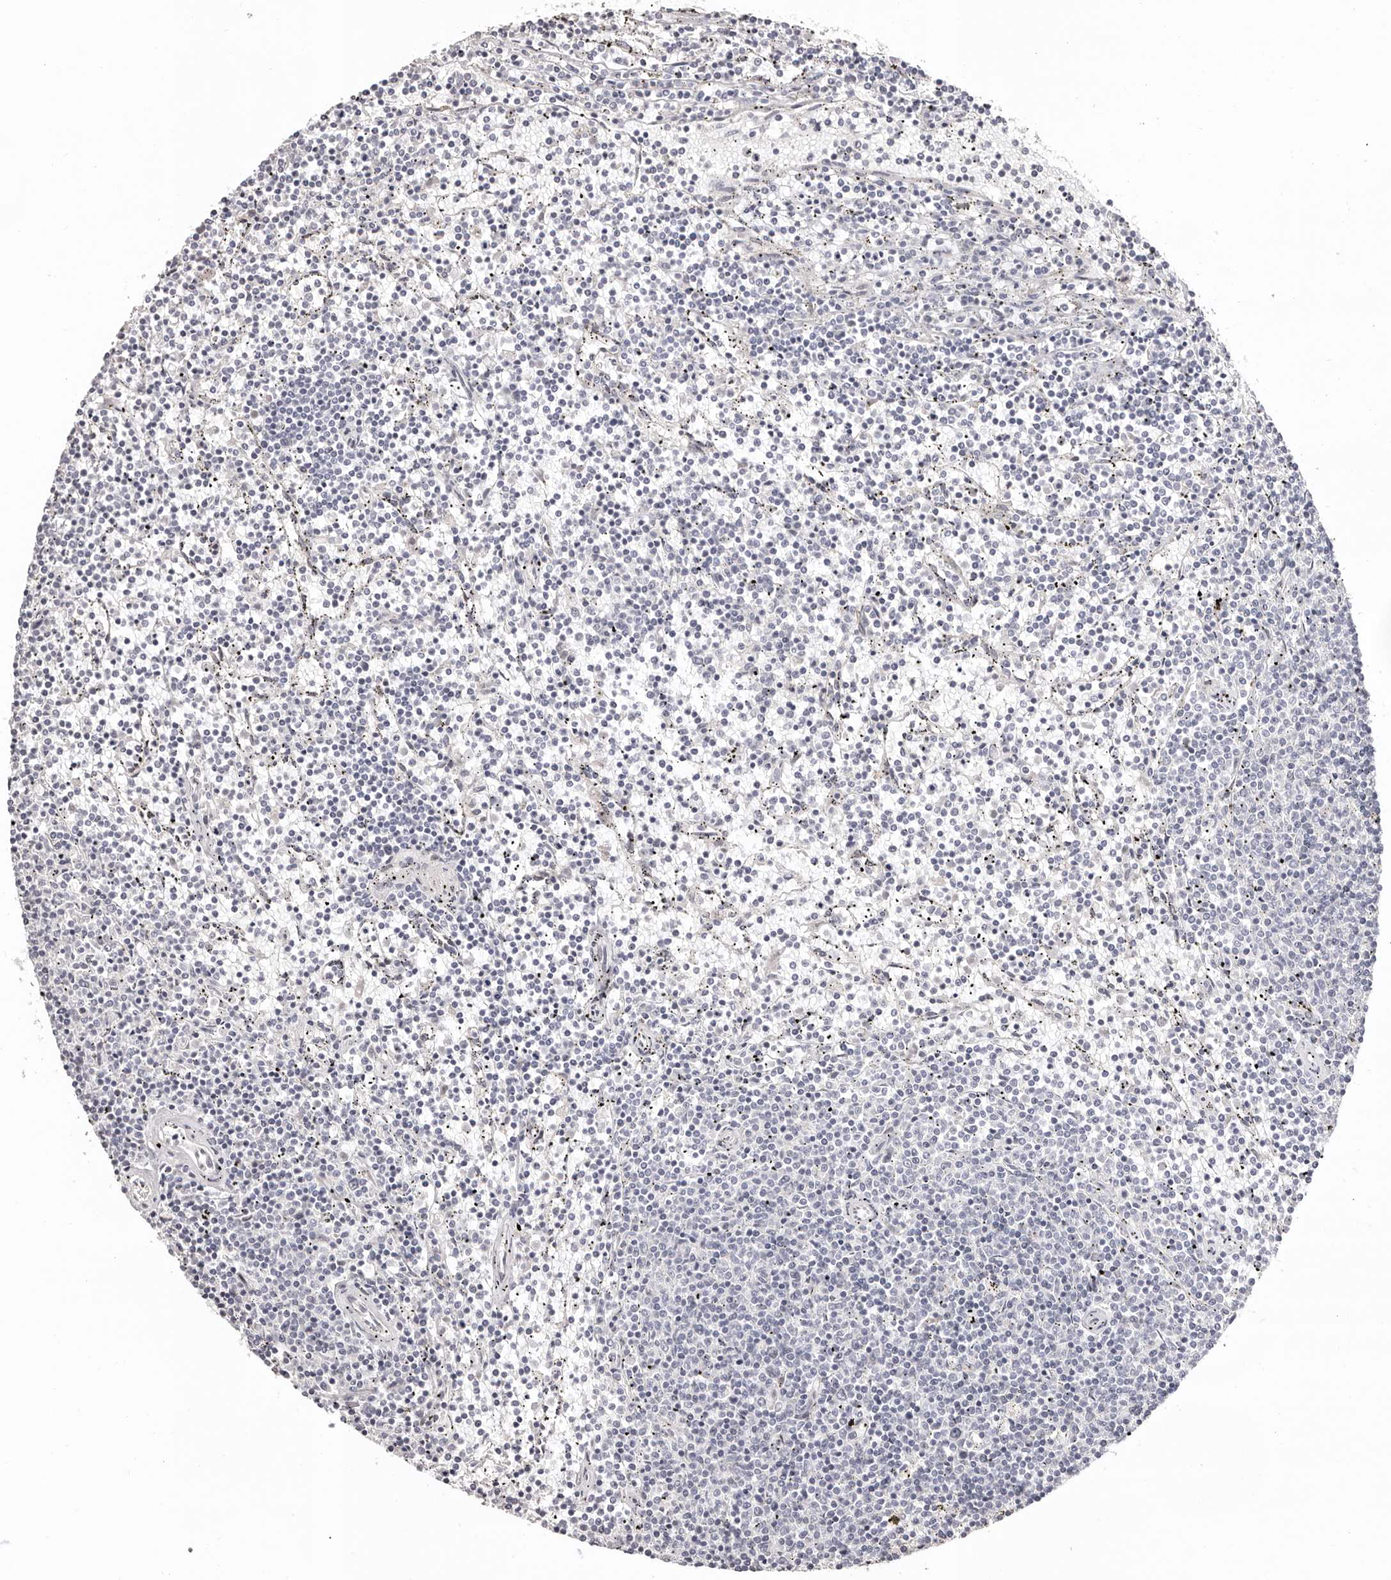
{"staining": {"intensity": "negative", "quantity": "none", "location": "none"}, "tissue": "lymphoma", "cell_type": "Tumor cells", "image_type": "cancer", "snomed": [{"axis": "morphology", "description": "Malignant lymphoma, non-Hodgkin's type, Low grade"}, {"axis": "topography", "description": "Spleen"}], "caption": "Lymphoma was stained to show a protein in brown. There is no significant expression in tumor cells.", "gene": "PCDHB6", "patient": {"sex": "female", "age": 50}}